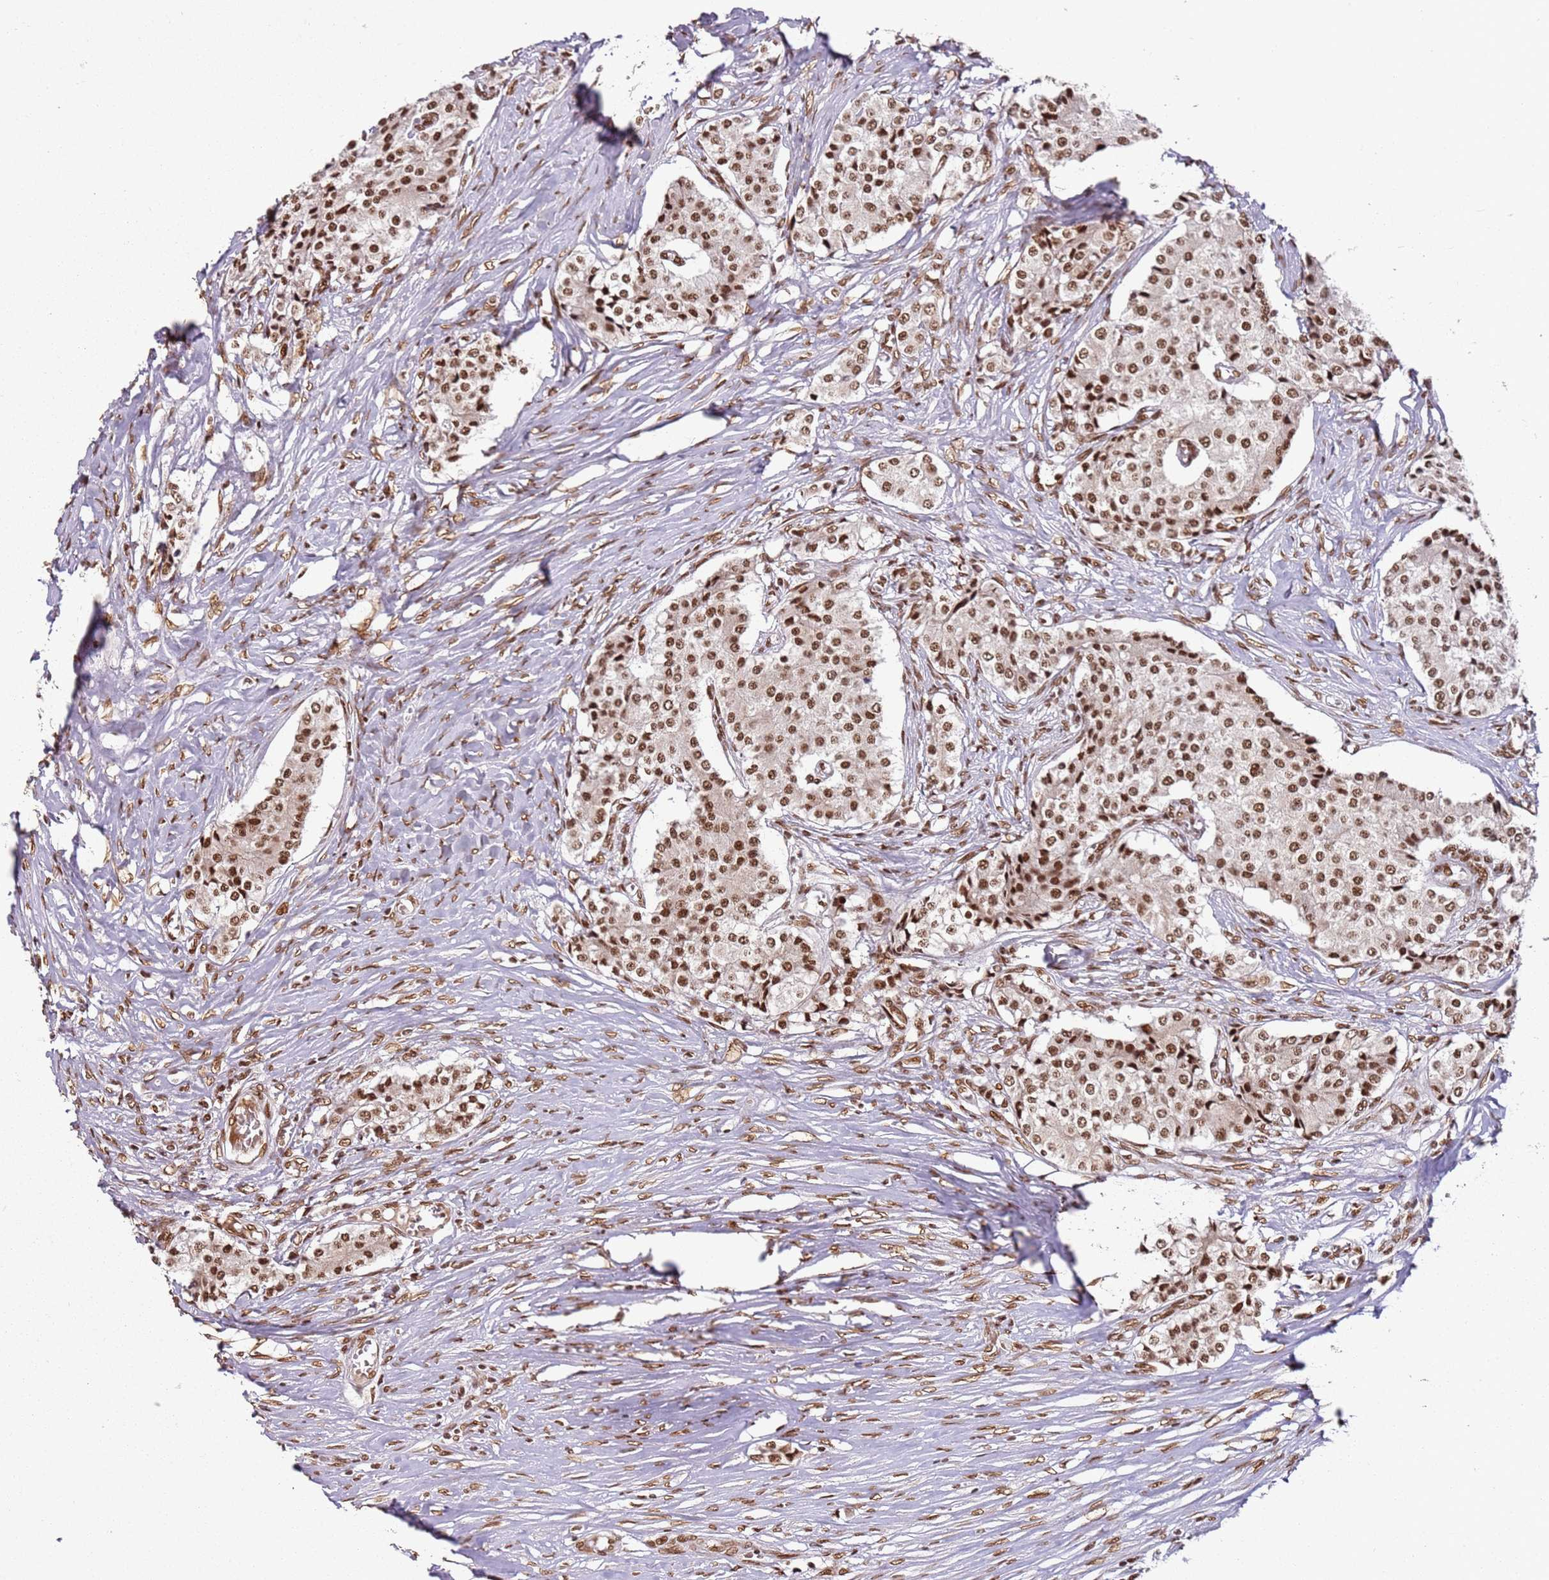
{"staining": {"intensity": "moderate", "quantity": ">75%", "location": "nuclear"}, "tissue": "carcinoid", "cell_type": "Tumor cells", "image_type": "cancer", "snomed": [{"axis": "morphology", "description": "Carcinoid, malignant, NOS"}, {"axis": "topography", "description": "Colon"}], "caption": "Protein analysis of carcinoid tissue demonstrates moderate nuclear positivity in approximately >75% of tumor cells. (Brightfield microscopy of DAB IHC at high magnification).", "gene": "TENT4A", "patient": {"sex": "female", "age": 52}}